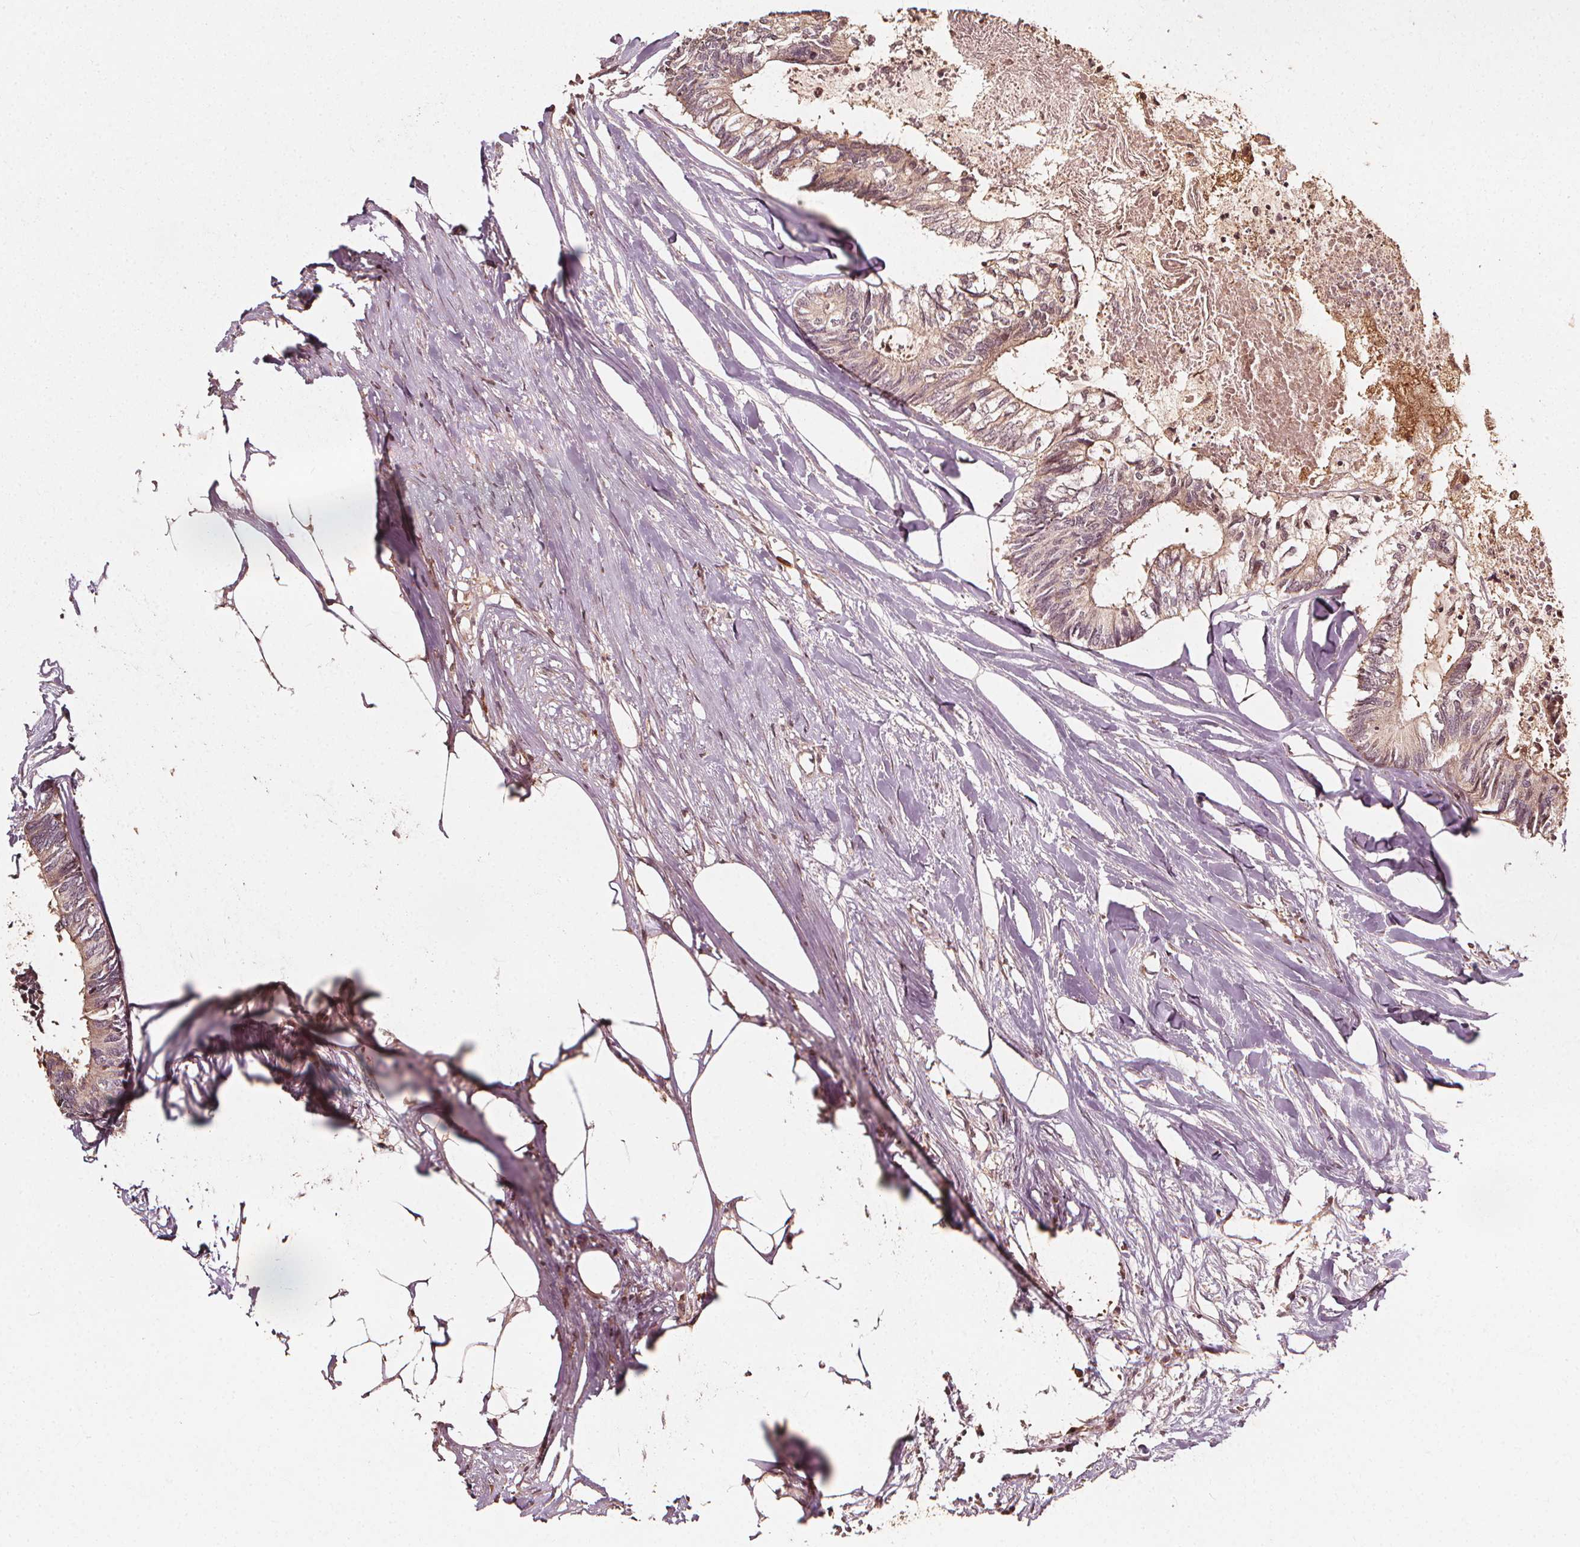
{"staining": {"intensity": "weak", "quantity": "25%-75%", "location": "cytoplasmic/membranous"}, "tissue": "colorectal cancer", "cell_type": "Tumor cells", "image_type": "cancer", "snomed": [{"axis": "morphology", "description": "Adenocarcinoma, NOS"}, {"axis": "topography", "description": "Colon"}, {"axis": "topography", "description": "Rectum"}], "caption": "Colorectal cancer (adenocarcinoma) stained with DAB IHC exhibits low levels of weak cytoplasmic/membranous positivity in about 25%-75% of tumor cells.", "gene": "NPC1", "patient": {"sex": "male", "age": 57}}